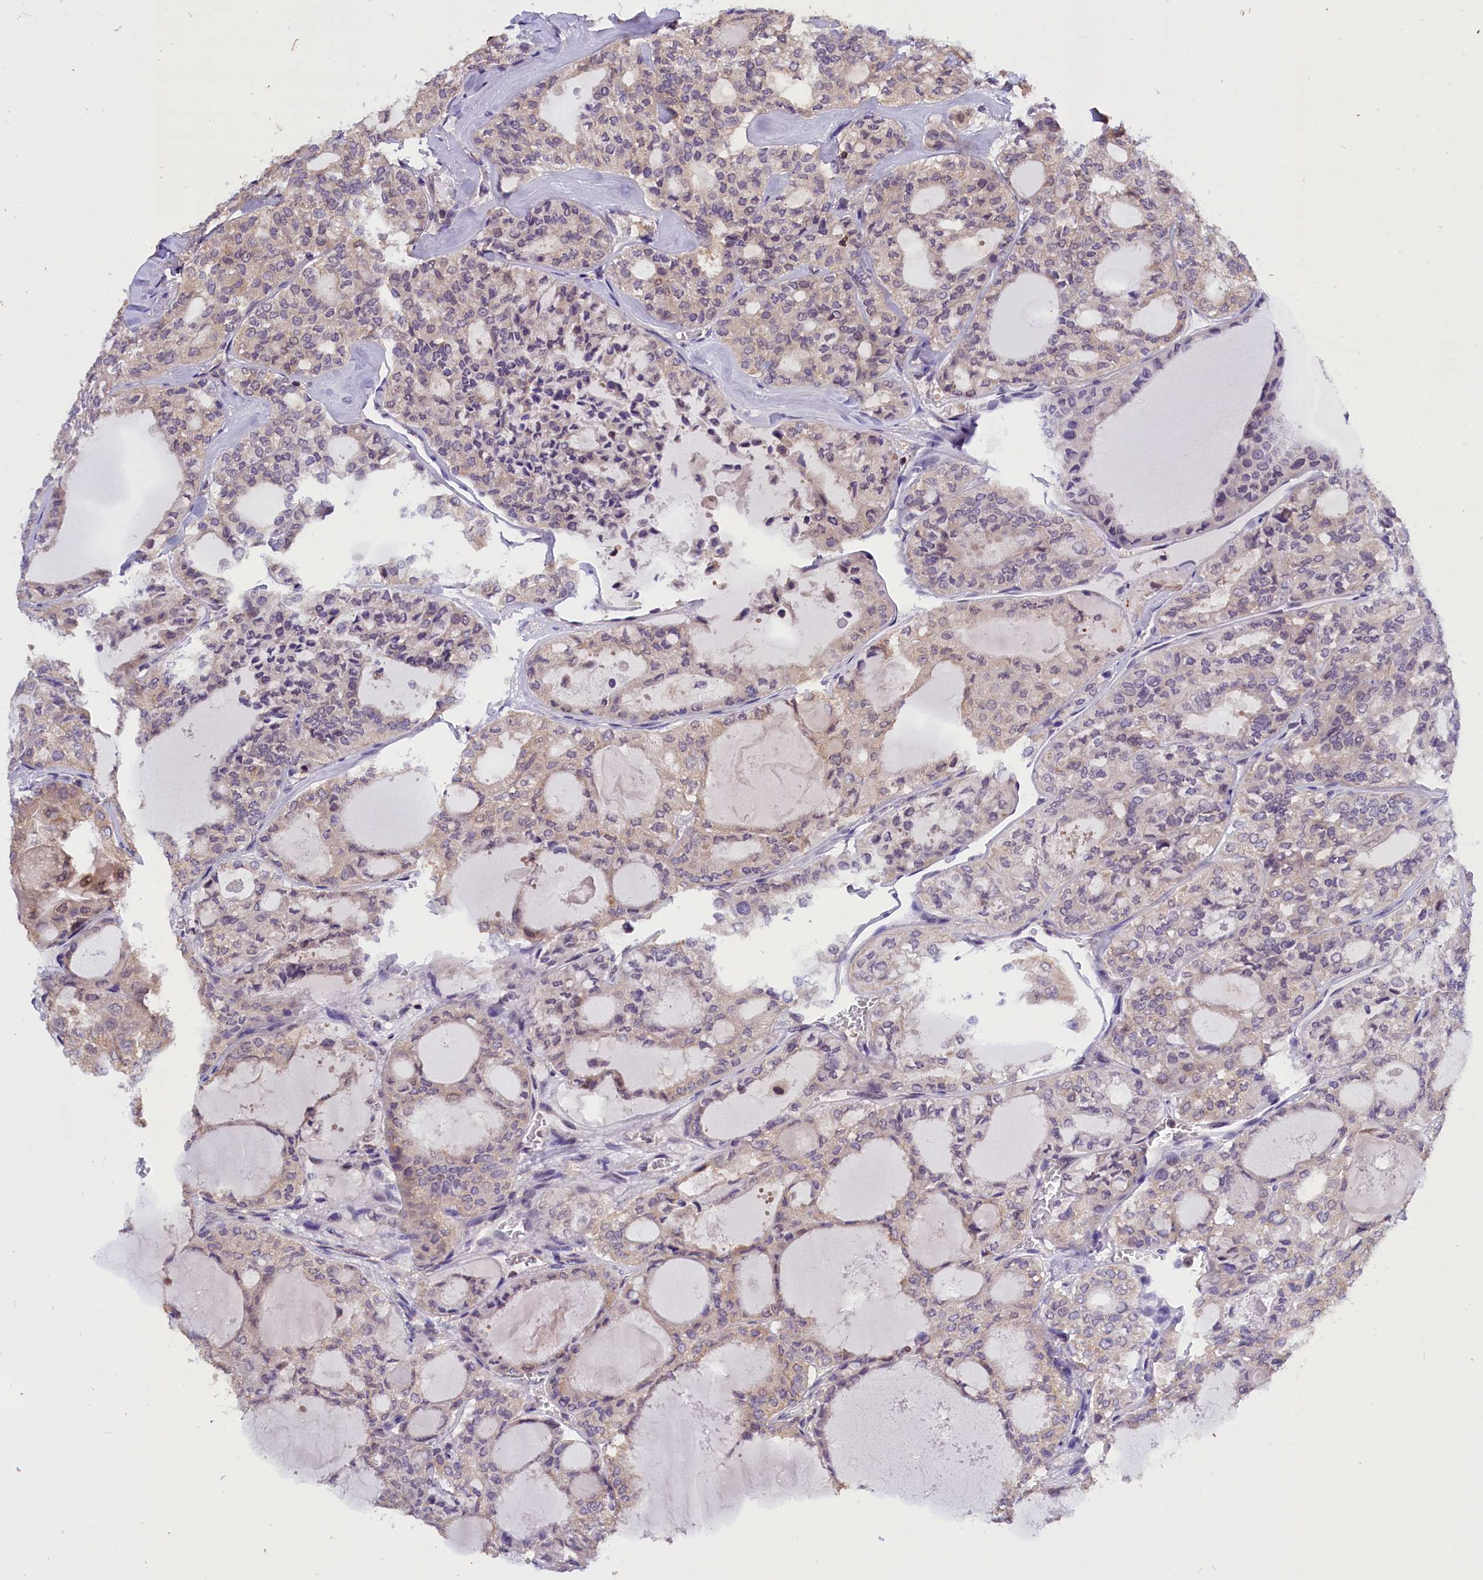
{"staining": {"intensity": "weak", "quantity": "<25%", "location": "cytoplasmic/membranous"}, "tissue": "thyroid cancer", "cell_type": "Tumor cells", "image_type": "cancer", "snomed": [{"axis": "morphology", "description": "Follicular adenoma carcinoma, NOS"}, {"axis": "topography", "description": "Thyroid gland"}], "caption": "Immunohistochemical staining of human thyroid follicular adenoma carcinoma reveals no significant staining in tumor cells.", "gene": "TBCB", "patient": {"sex": "male", "age": 75}}